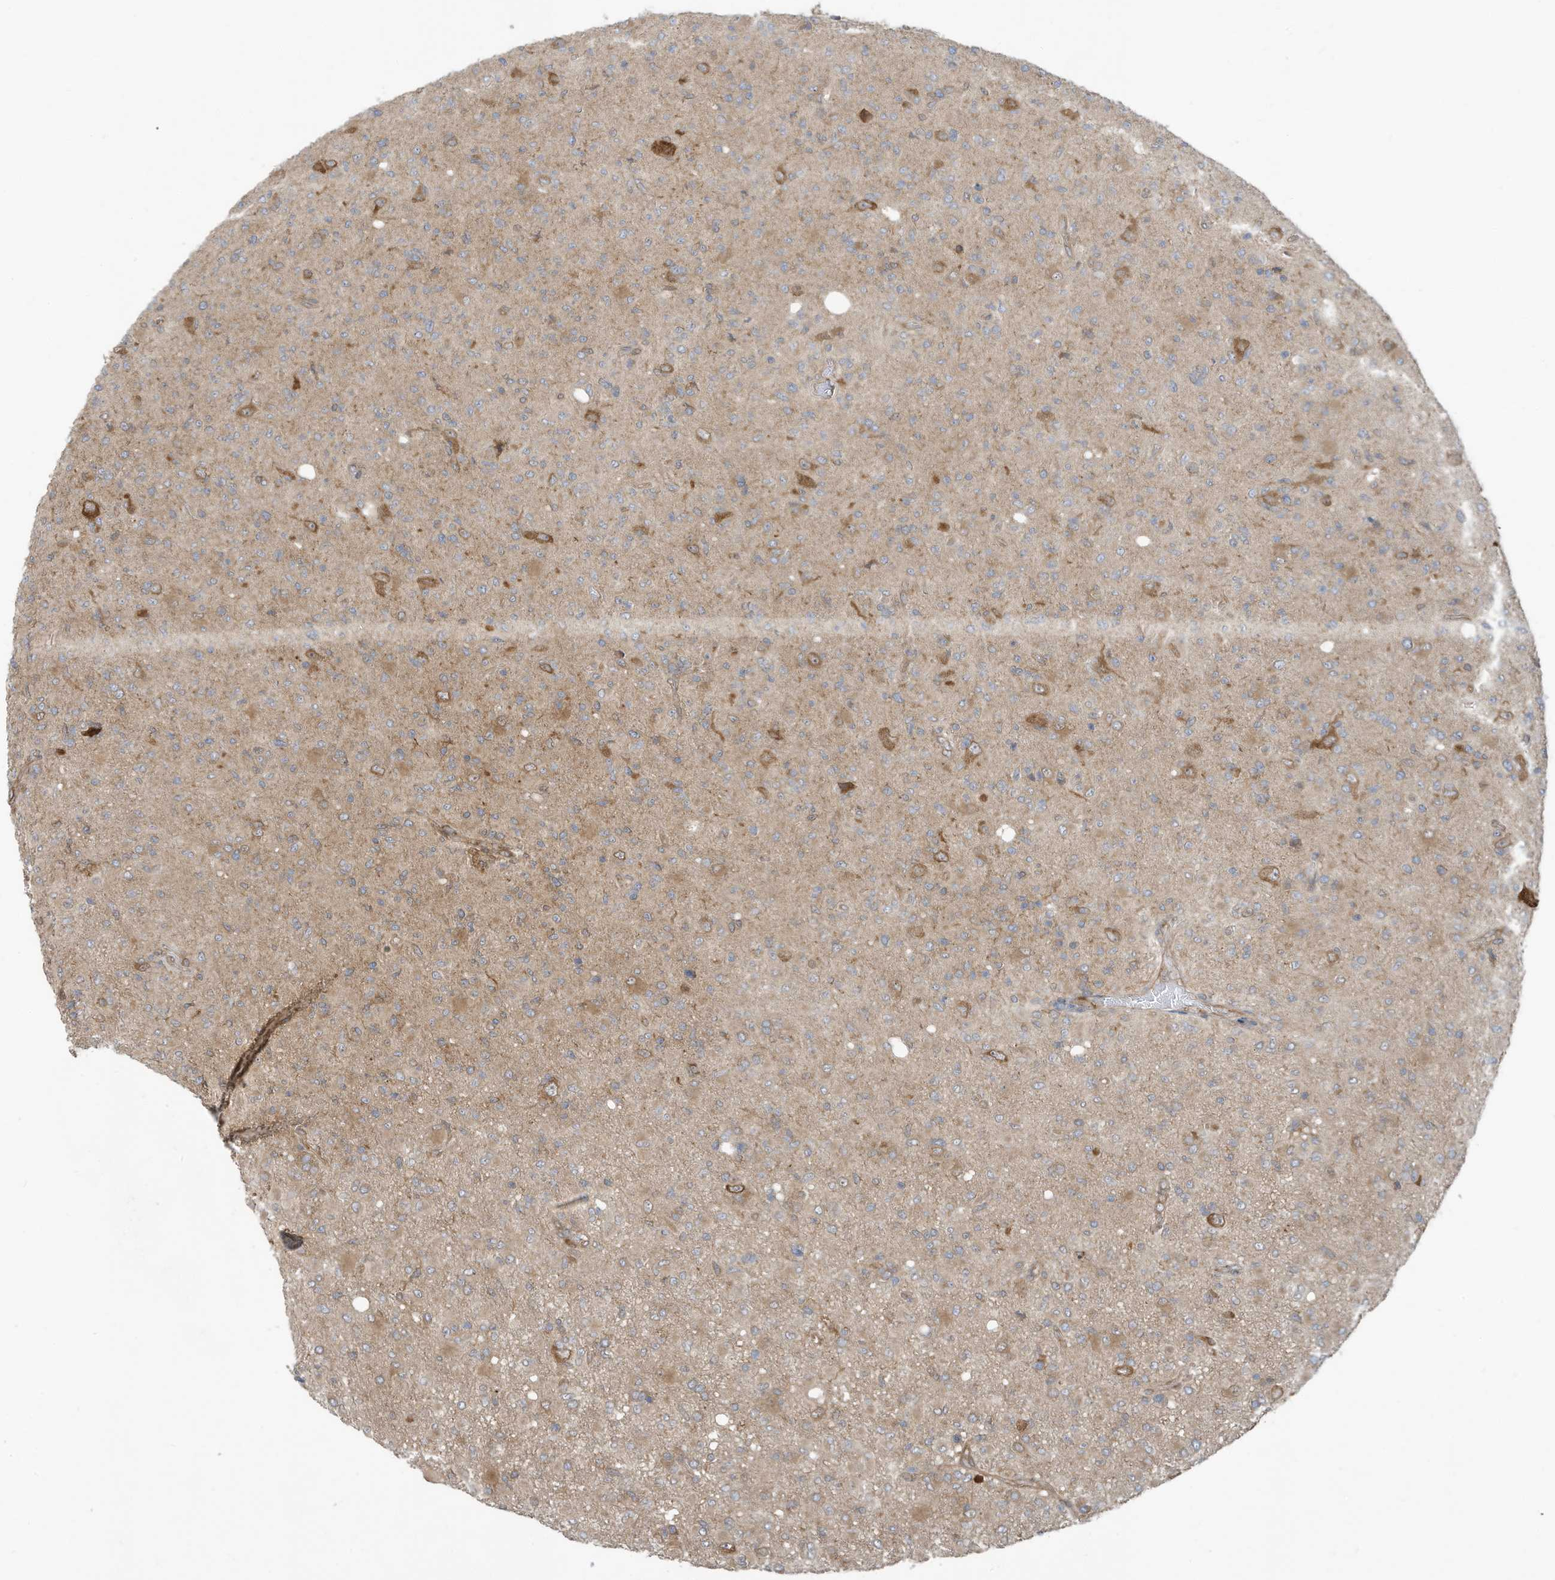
{"staining": {"intensity": "weak", "quantity": "<25%", "location": "cytoplasmic/membranous"}, "tissue": "glioma", "cell_type": "Tumor cells", "image_type": "cancer", "snomed": [{"axis": "morphology", "description": "Glioma, malignant, High grade"}, {"axis": "topography", "description": "Brain"}], "caption": "Image shows no significant protein staining in tumor cells of high-grade glioma (malignant). Brightfield microscopy of immunohistochemistry stained with DAB (brown) and hematoxylin (blue), captured at high magnification.", "gene": "USE1", "patient": {"sex": "female", "age": 57}}